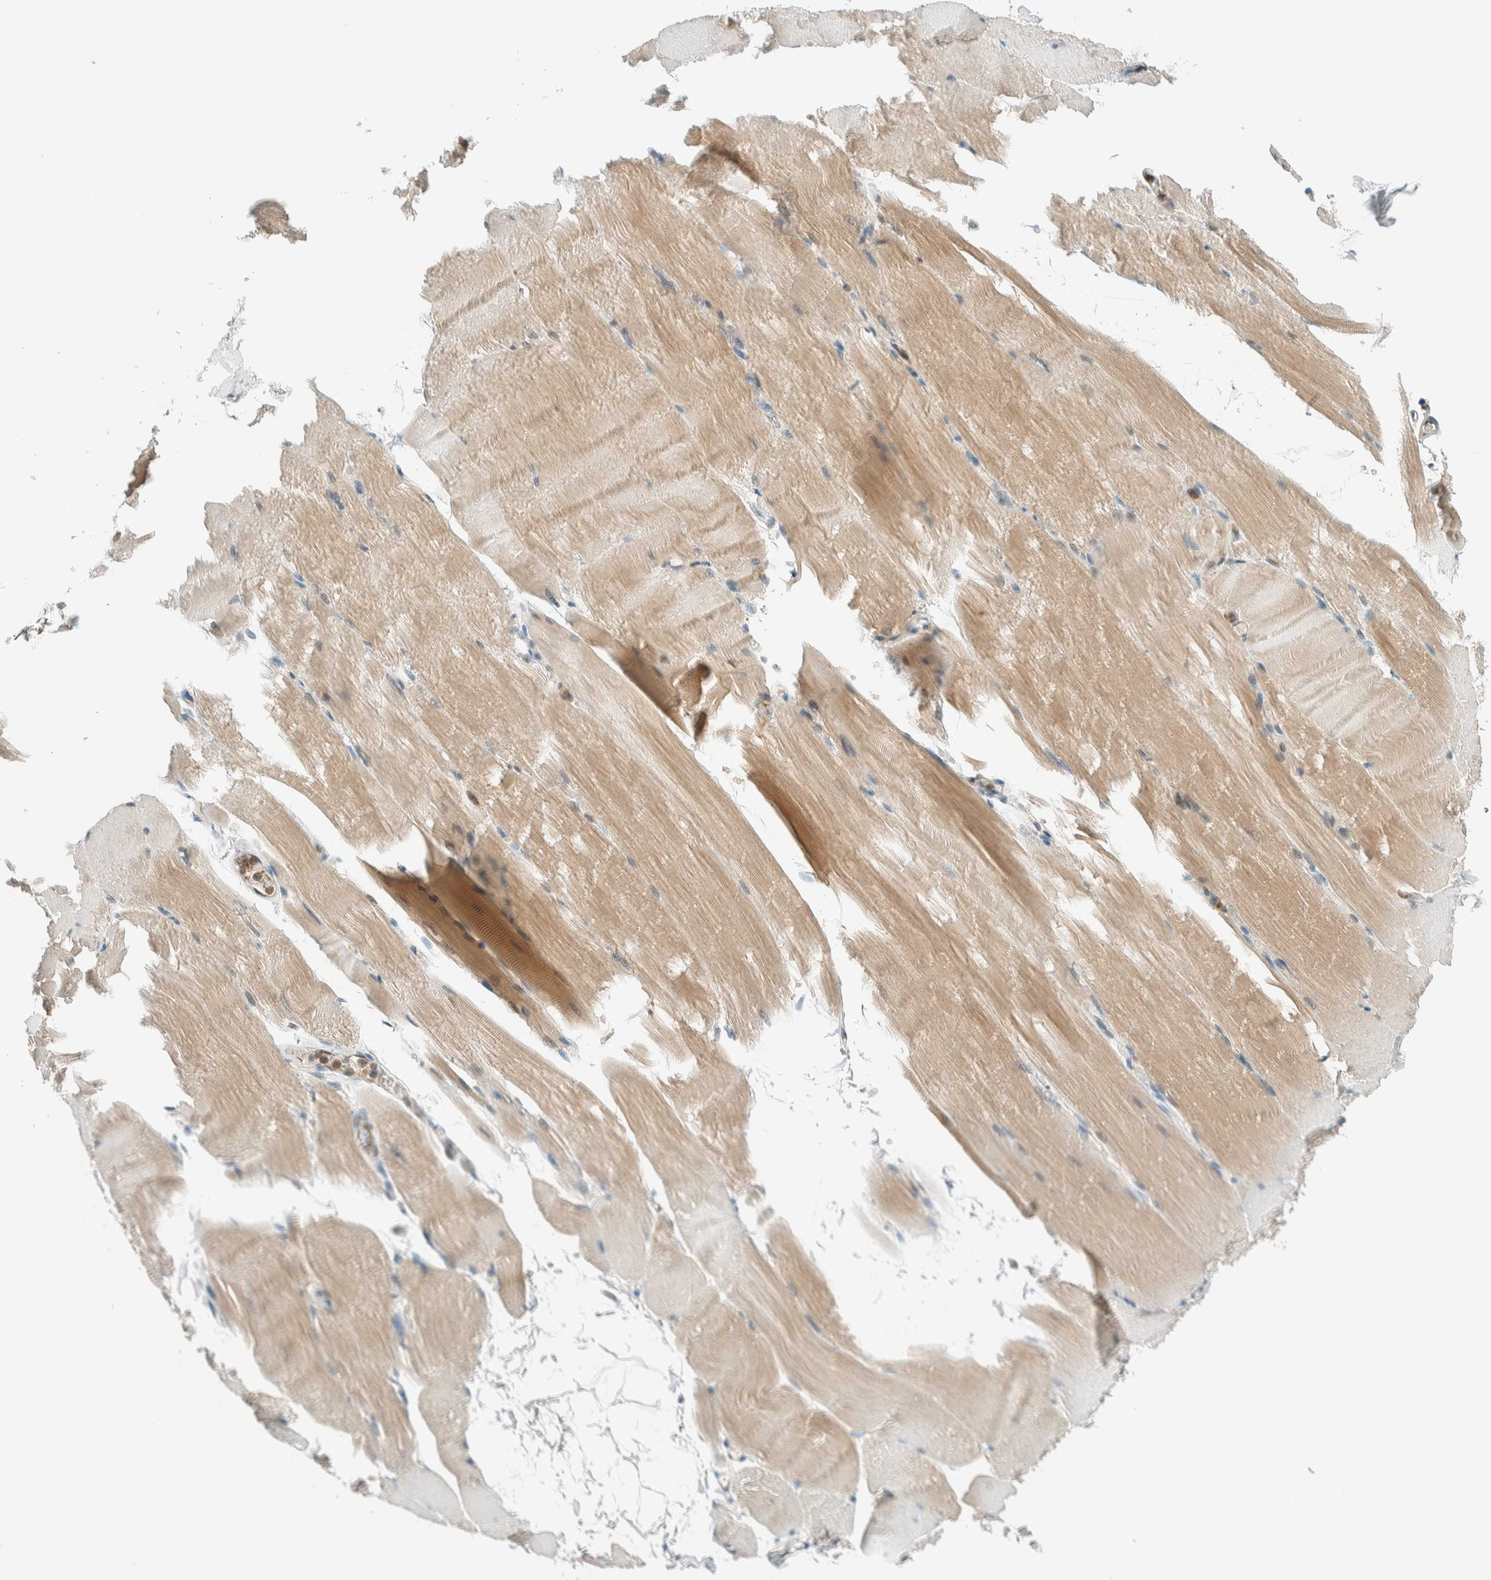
{"staining": {"intensity": "weak", "quantity": ">75%", "location": "cytoplasmic/membranous"}, "tissue": "skeletal muscle", "cell_type": "Myocytes", "image_type": "normal", "snomed": [{"axis": "morphology", "description": "Normal tissue, NOS"}, {"axis": "topography", "description": "Skeletal muscle"}, {"axis": "topography", "description": "Parathyroid gland"}], "caption": "This histopathology image shows immunohistochemistry (IHC) staining of benign skeletal muscle, with low weak cytoplasmic/membranous positivity in approximately >75% of myocytes.", "gene": "NXN", "patient": {"sex": "female", "age": 37}}